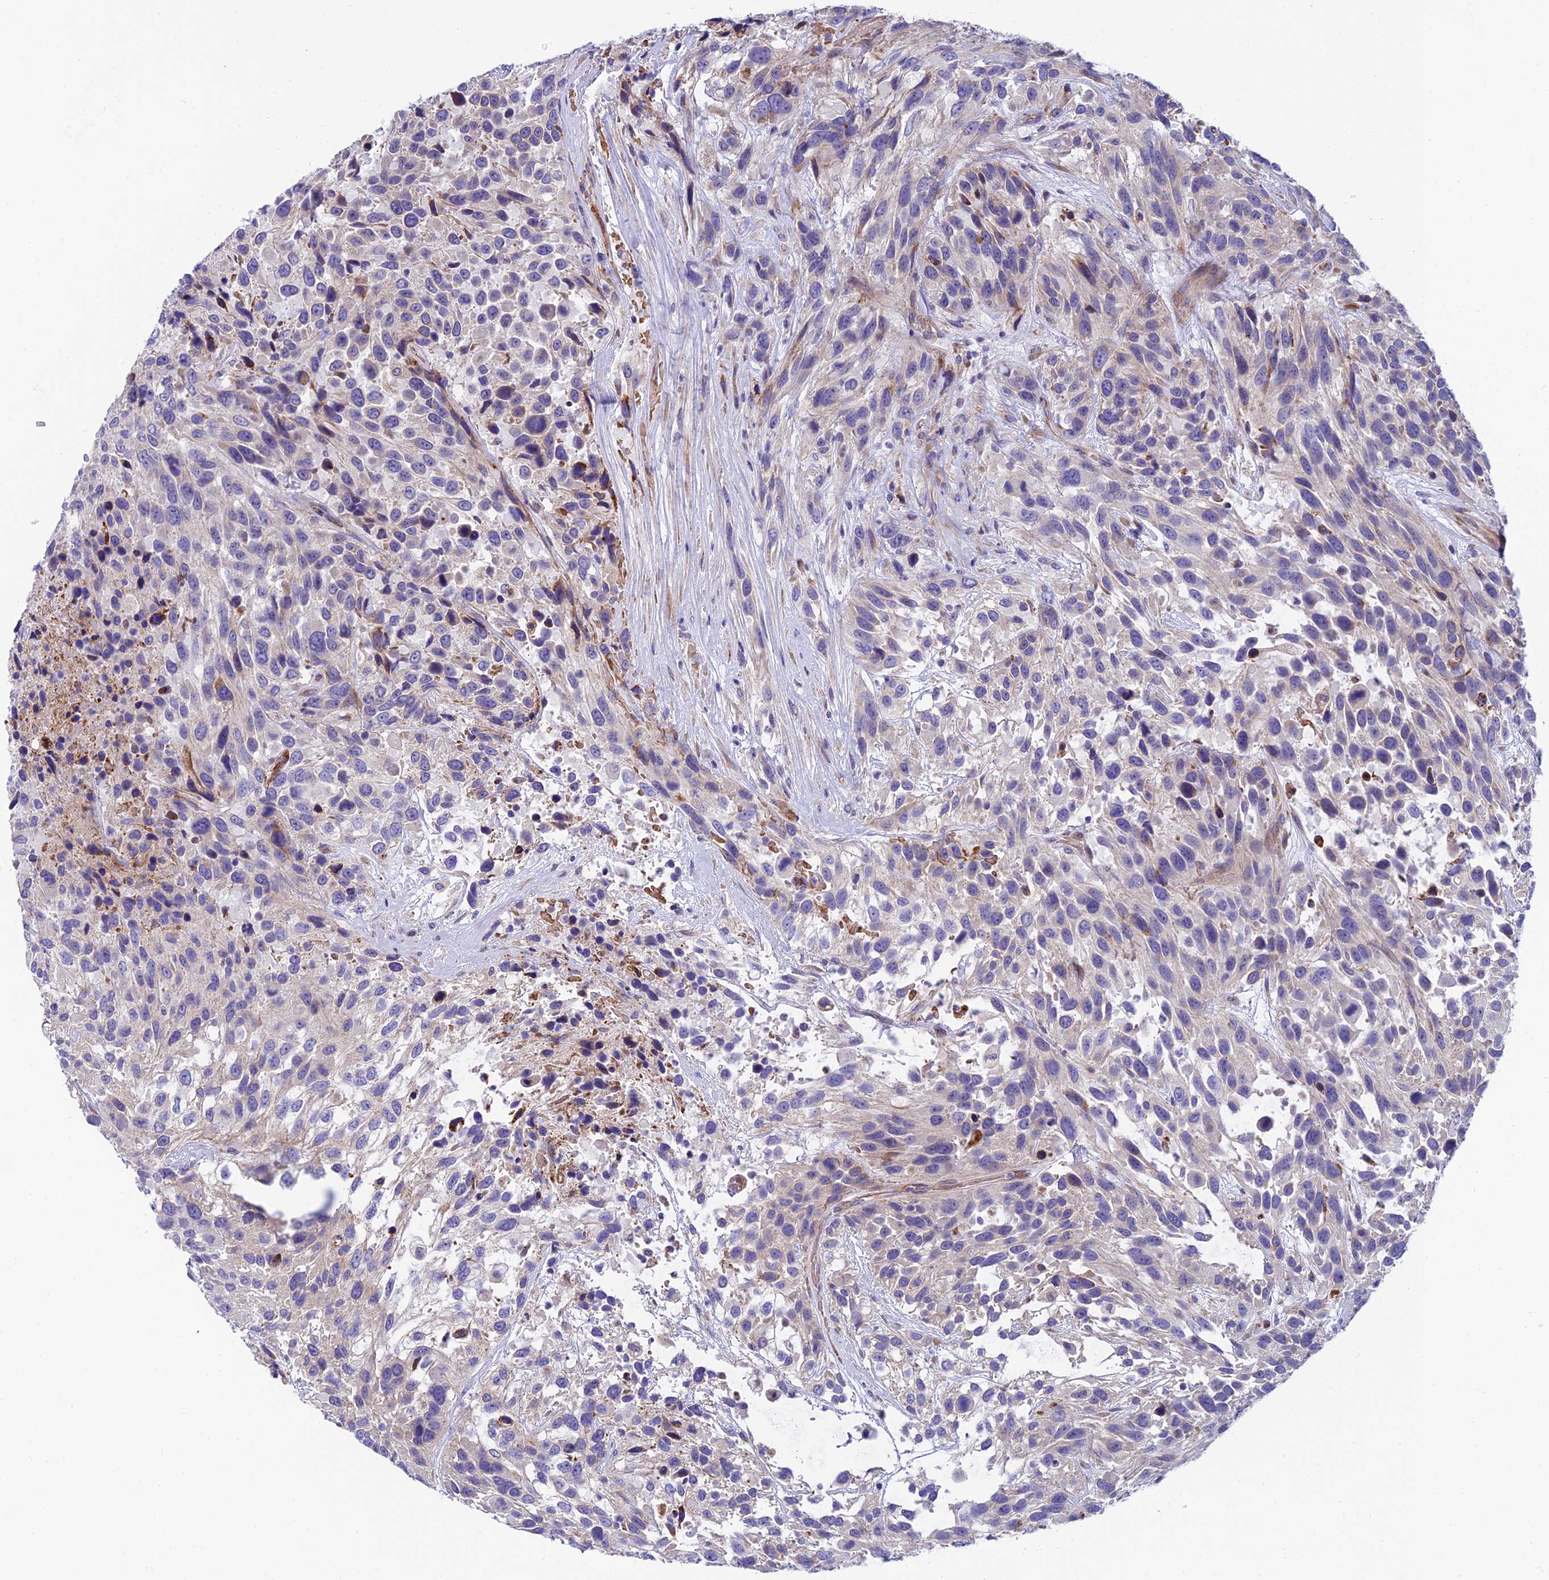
{"staining": {"intensity": "negative", "quantity": "none", "location": "none"}, "tissue": "urothelial cancer", "cell_type": "Tumor cells", "image_type": "cancer", "snomed": [{"axis": "morphology", "description": "Urothelial carcinoma, High grade"}, {"axis": "topography", "description": "Urinary bladder"}], "caption": "DAB immunohistochemical staining of human high-grade urothelial carcinoma reveals no significant staining in tumor cells.", "gene": "MACIR", "patient": {"sex": "female", "age": 70}}